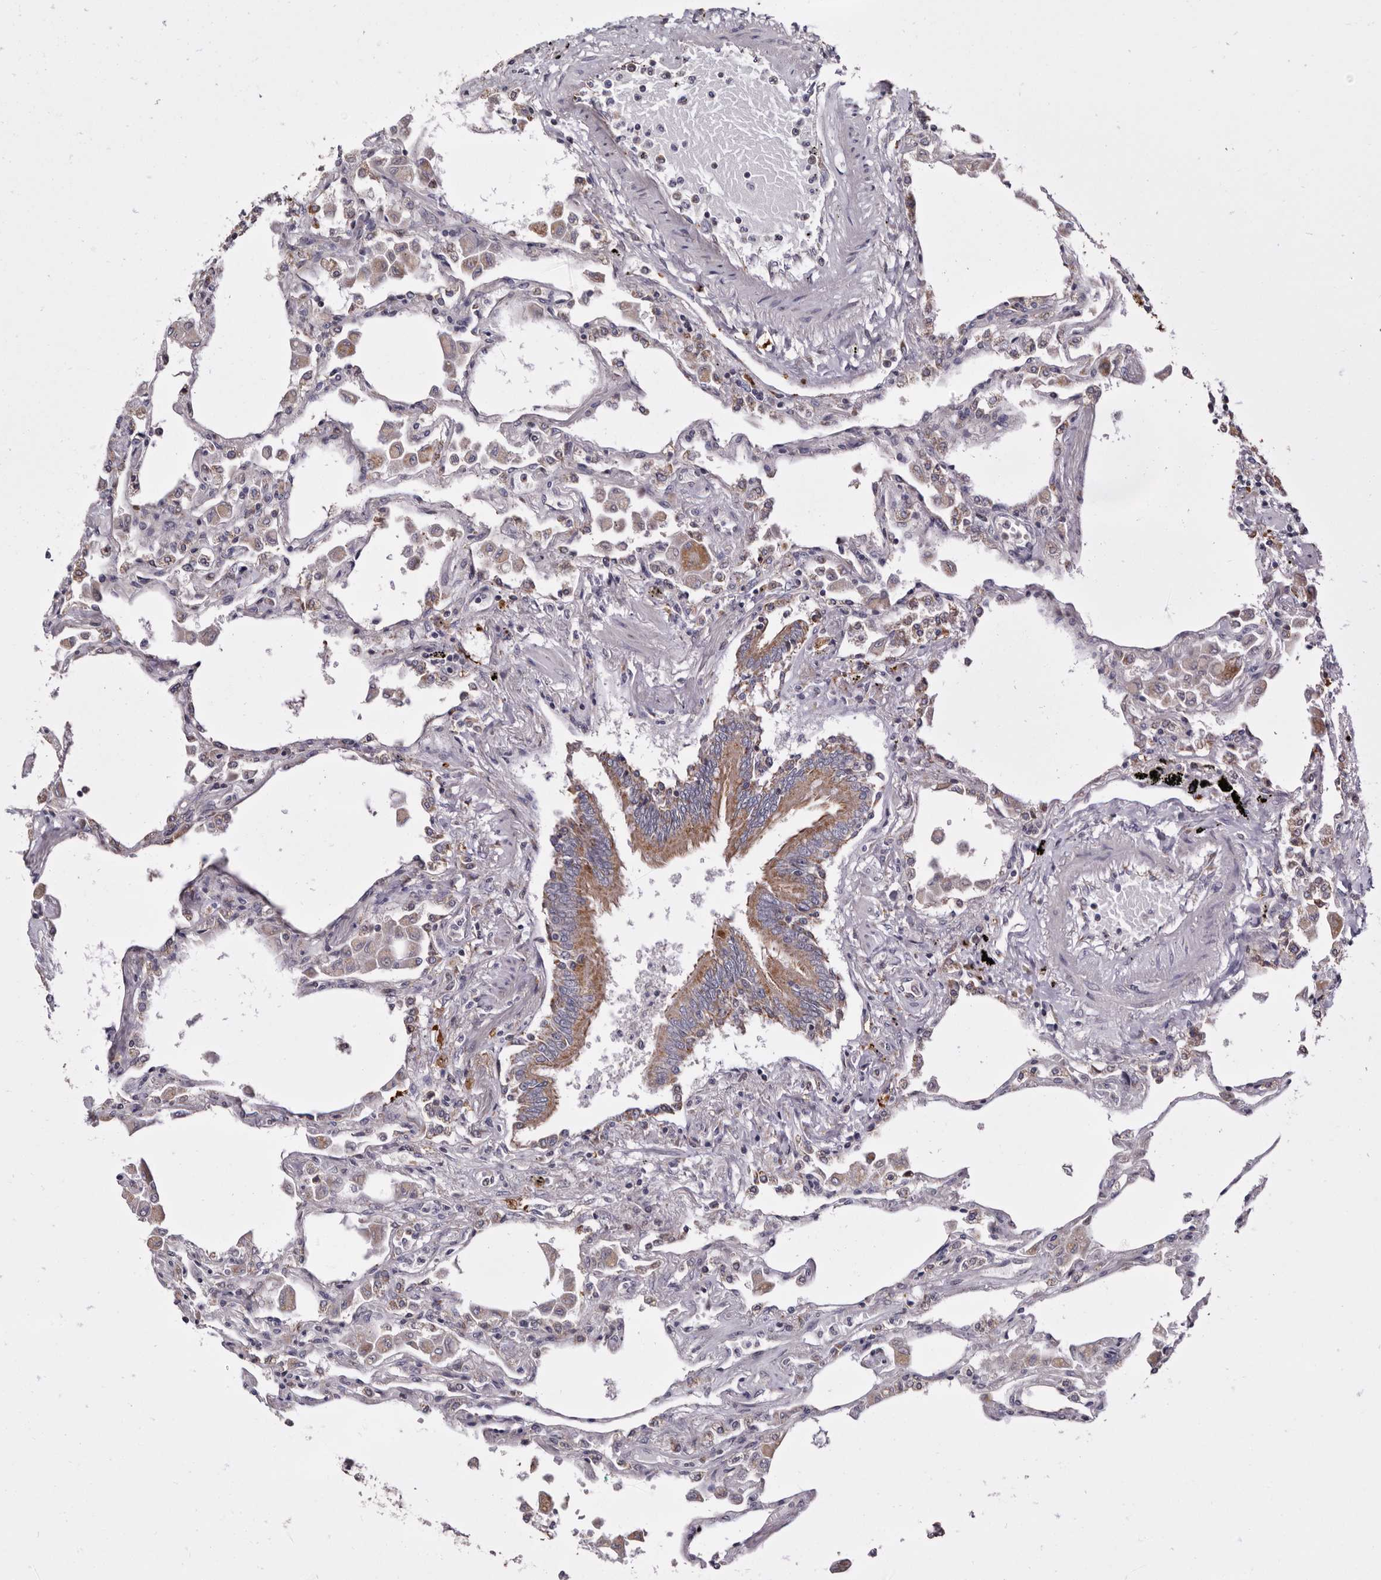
{"staining": {"intensity": "negative", "quantity": "none", "location": "none"}, "tissue": "lung", "cell_type": "Alveolar cells", "image_type": "normal", "snomed": [{"axis": "morphology", "description": "Normal tissue, NOS"}, {"axis": "topography", "description": "Bronchus"}, {"axis": "topography", "description": "Lung"}], "caption": "Immunohistochemistry (IHC) histopathology image of benign lung stained for a protein (brown), which displays no expression in alveolar cells. (Stains: DAB immunohistochemistry (IHC) with hematoxylin counter stain, Microscopy: brightfield microscopy at high magnification).", "gene": "MRPL18", "patient": {"sex": "female", "age": 49}}